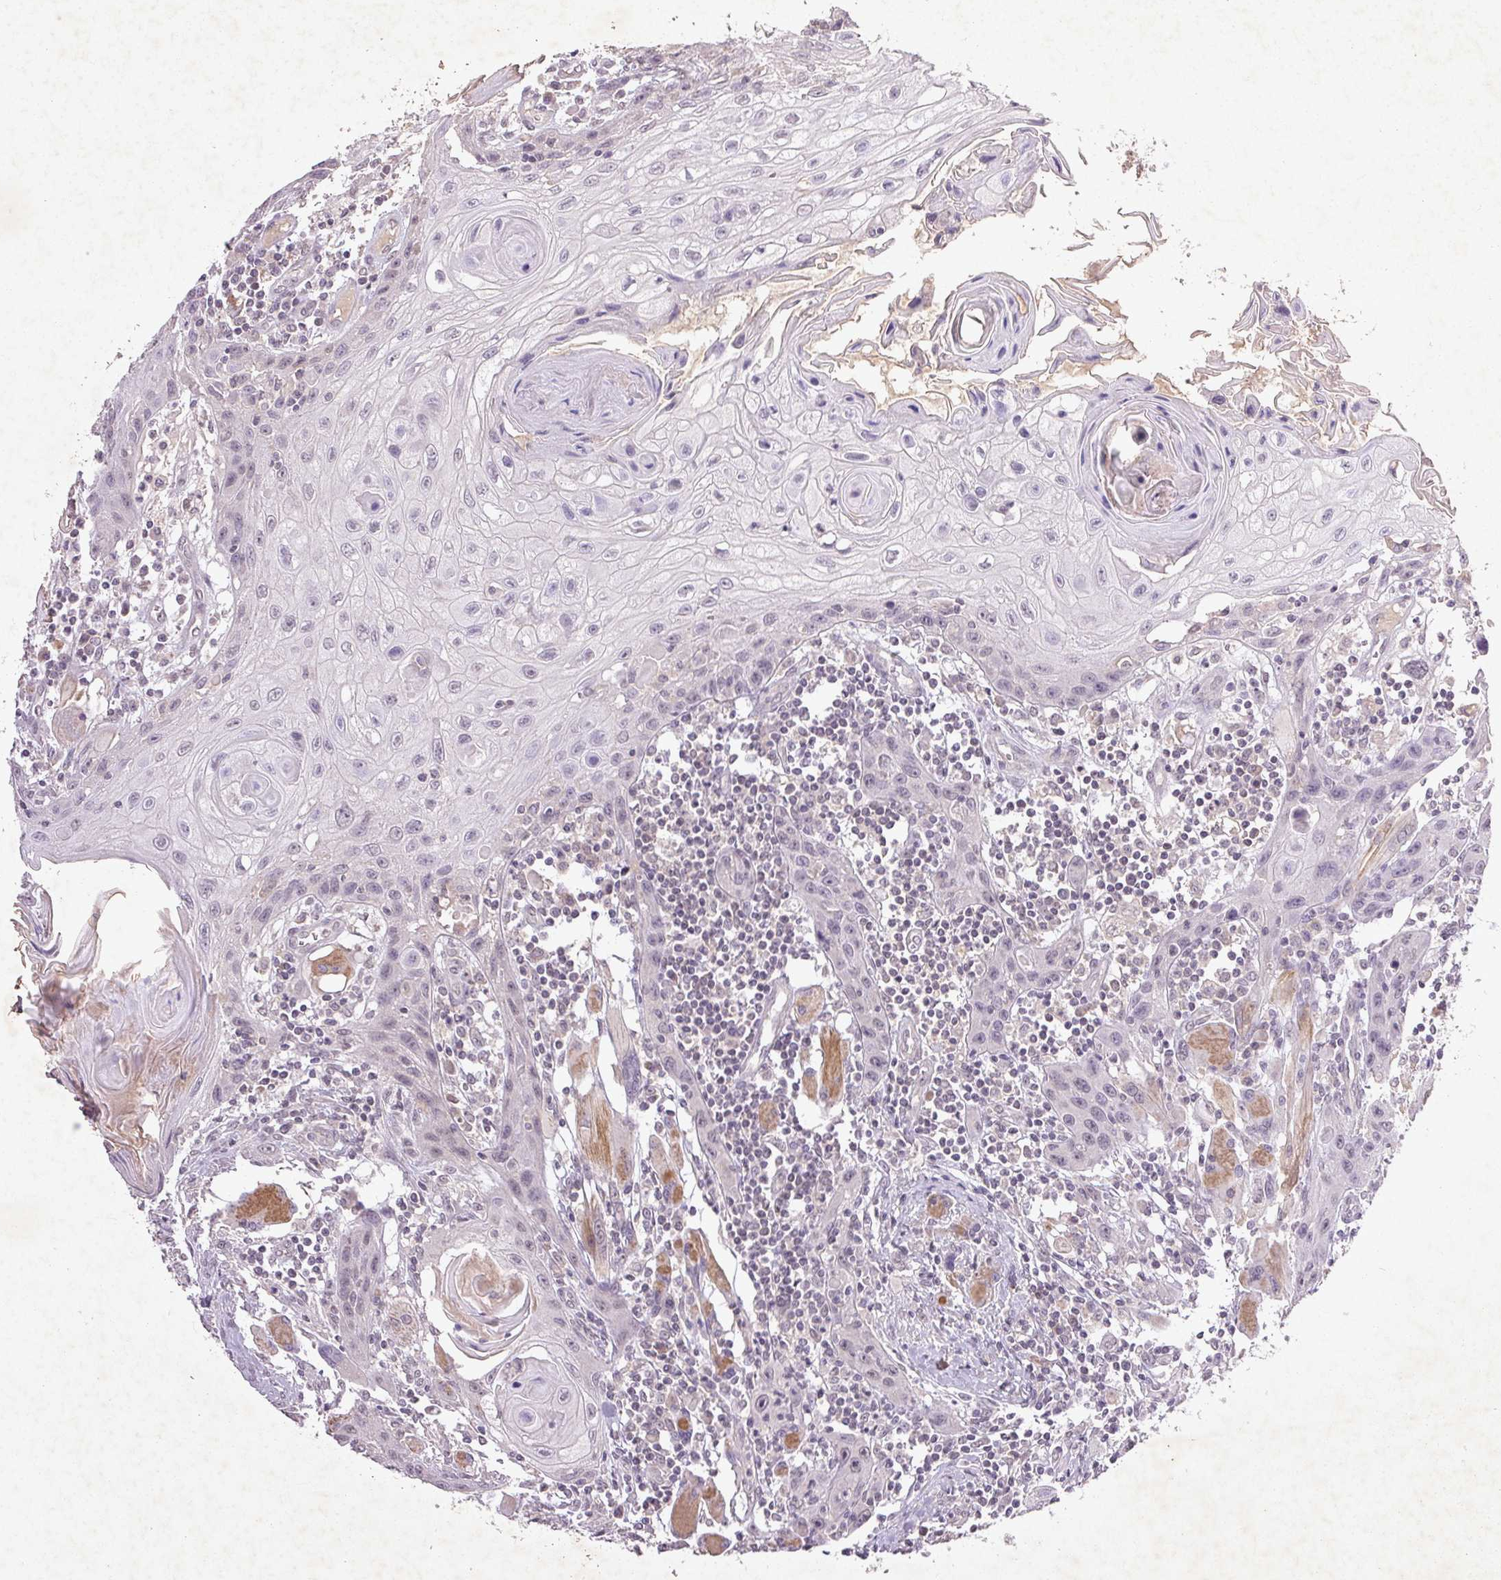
{"staining": {"intensity": "negative", "quantity": "none", "location": "none"}, "tissue": "head and neck cancer", "cell_type": "Tumor cells", "image_type": "cancer", "snomed": [{"axis": "morphology", "description": "Squamous cell carcinoma, NOS"}, {"axis": "topography", "description": "Oral tissue"}, {"axis": "topography", "description": "Head-Neck"}], "caption": "The histopathology image shows no staining of tumor cells in head and neck cancer (squamous cell carcinoma). (Immunohistochemistry (ihc), brightfield microscopy, high magnification).", "gene": "FAM168B", "patient": {"sex": "male", "age": 58}}